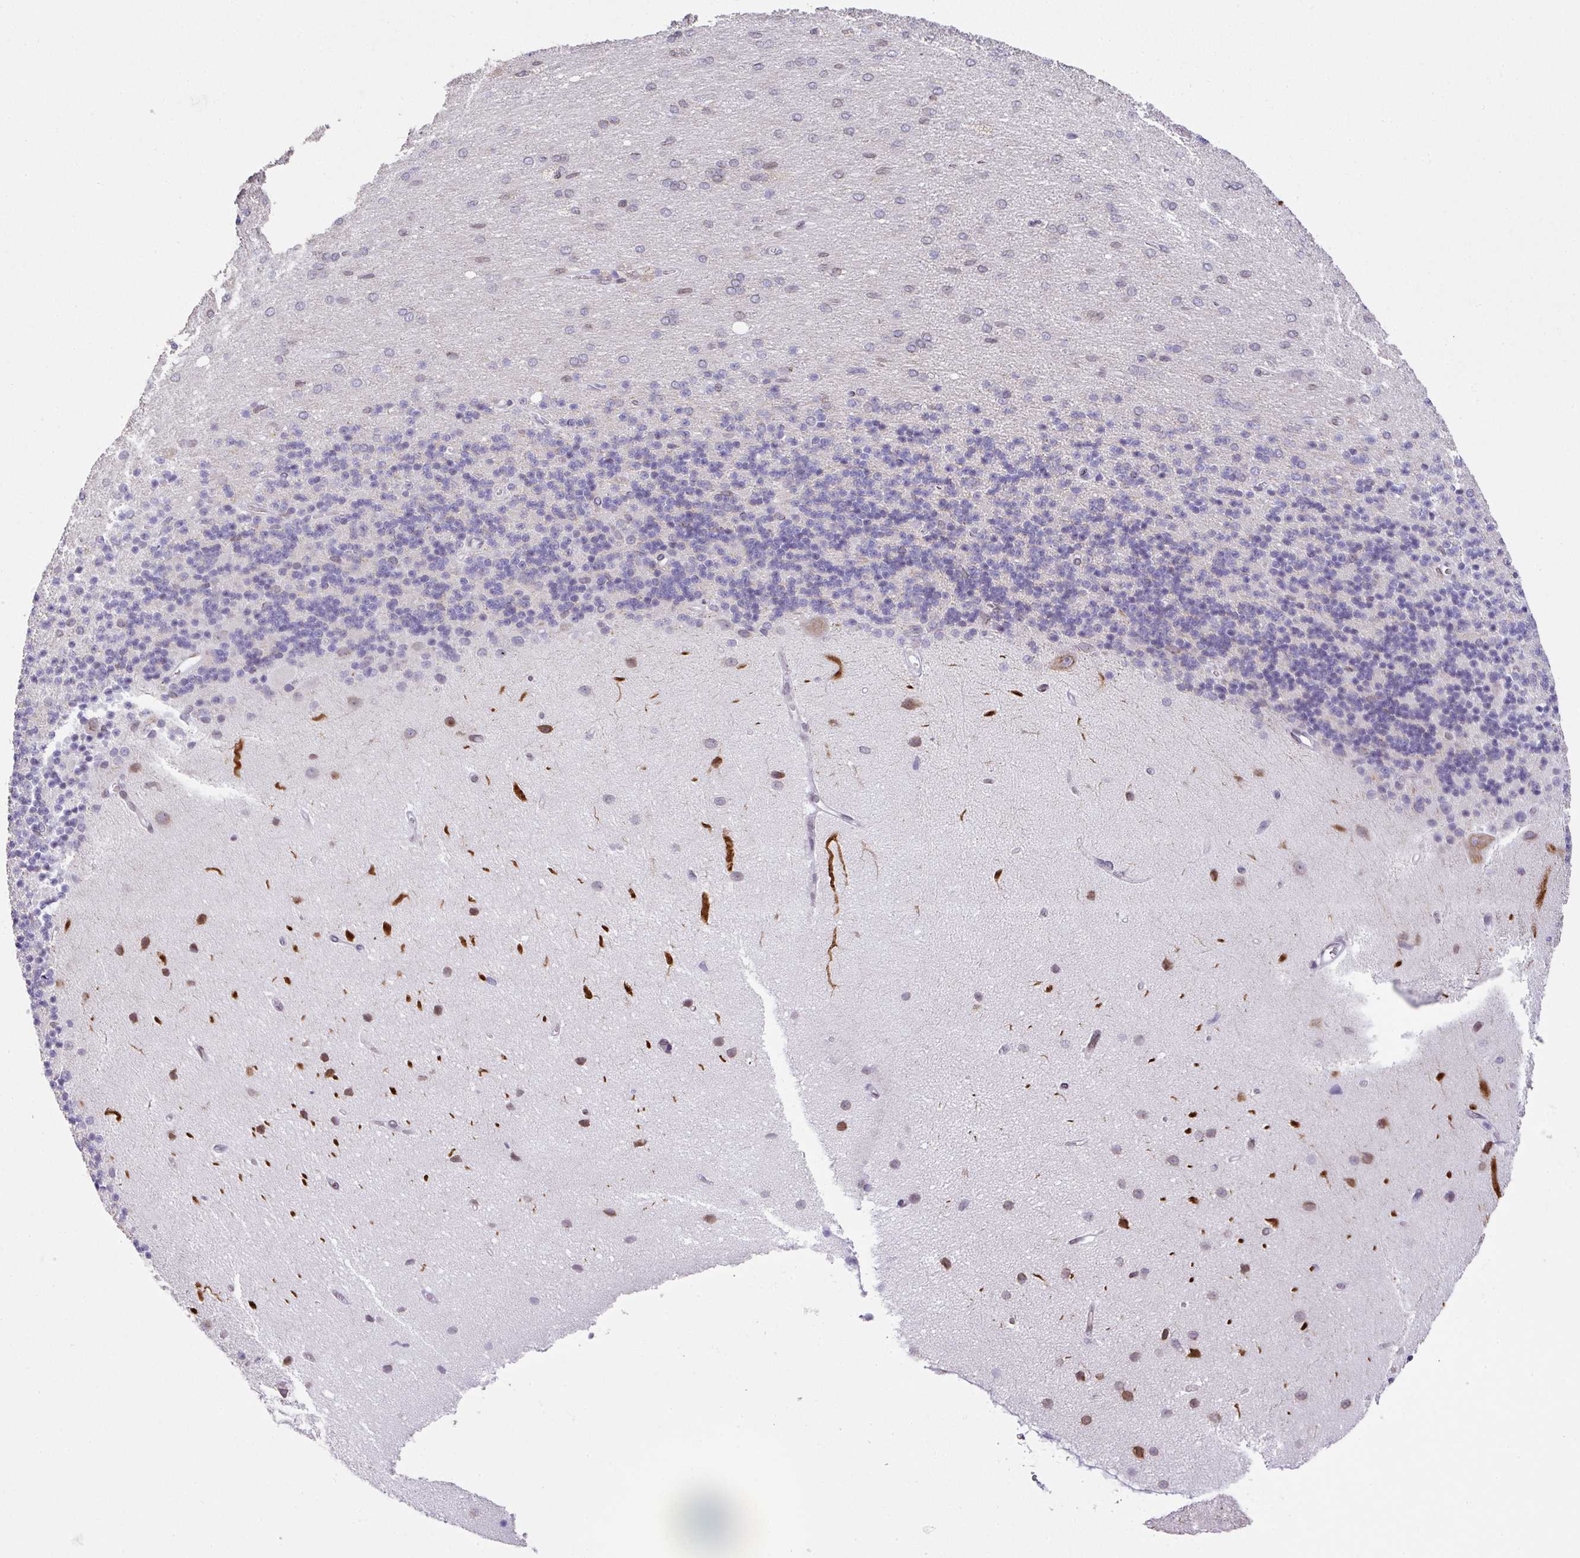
{"staining": {"intensity": "negative", "quantity": "none", "location": "none"}, "tissue": "cerebellum", "cell_type": "Cells in granular layer", "image_type": "normal", "snomed": [{"axis": "morphology", "description": "Normal tissue, NOS"}, {"axis": "topography", "description": "Cerebellum"}], "caption": "This is an immunohistochemistry photomicrograph of normal cerebellum. There is no positivity in cells in granular layer.", "gene": "PLK1", "patient": {"sex": "female", "age": 29}}